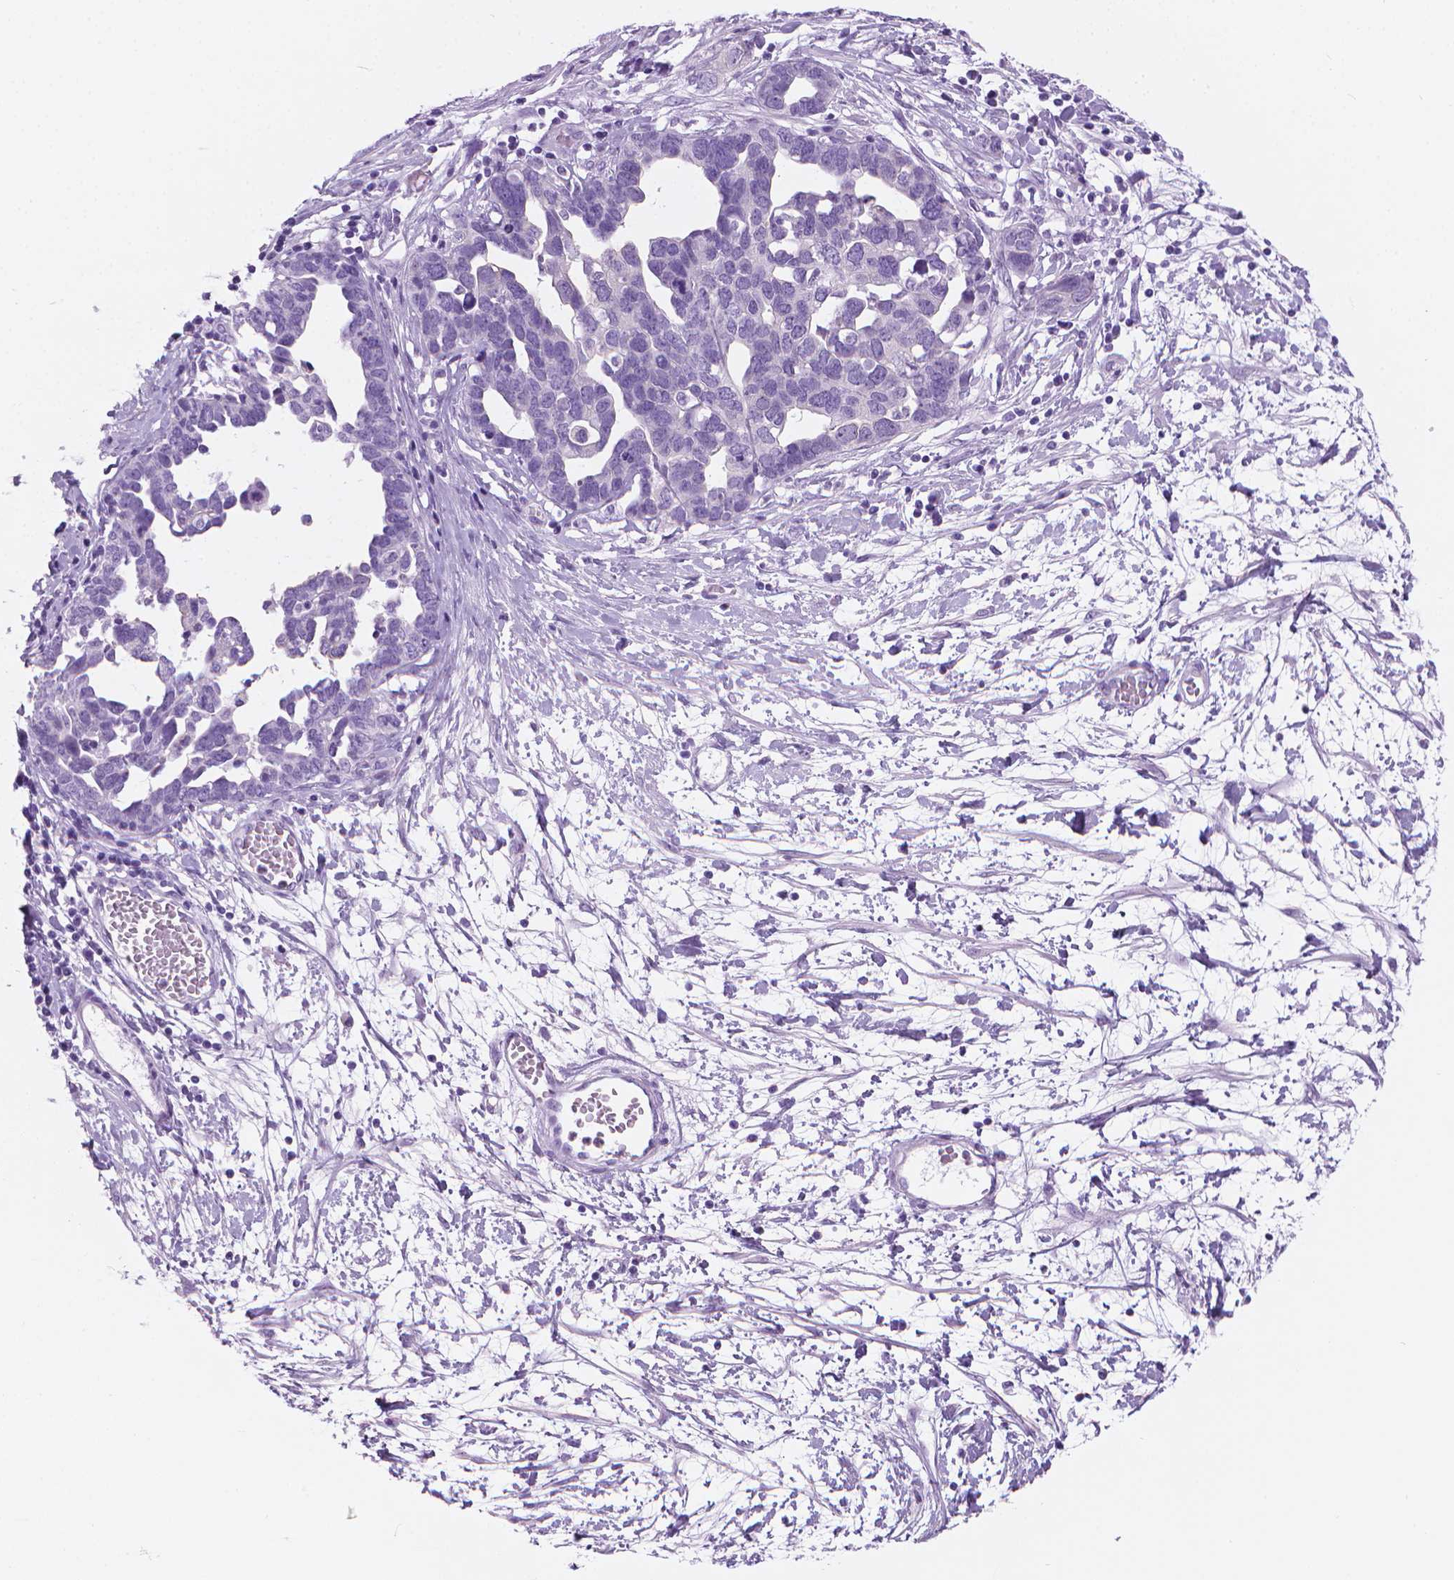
{"staining": {"intensity": "negative", "quantity": "none", "location": "none"}, "tissue": "ovarian cancer", "cell_type": "Tumor cells", "image_type": "cancer", "snomed": [{"axis": "morphology", "description": "Cystadenocarcinoma, serous, NOS"}, {"axis": "topography", "description": "Ovary"}], "caption": "High power microscopy histopathology image of an immunohistochemistry micrograph of ovarian cancer, revealing no significant positivity in tumor cells.", "gene": "TTC29", "patient": {"sex": "female", "age": 54}}